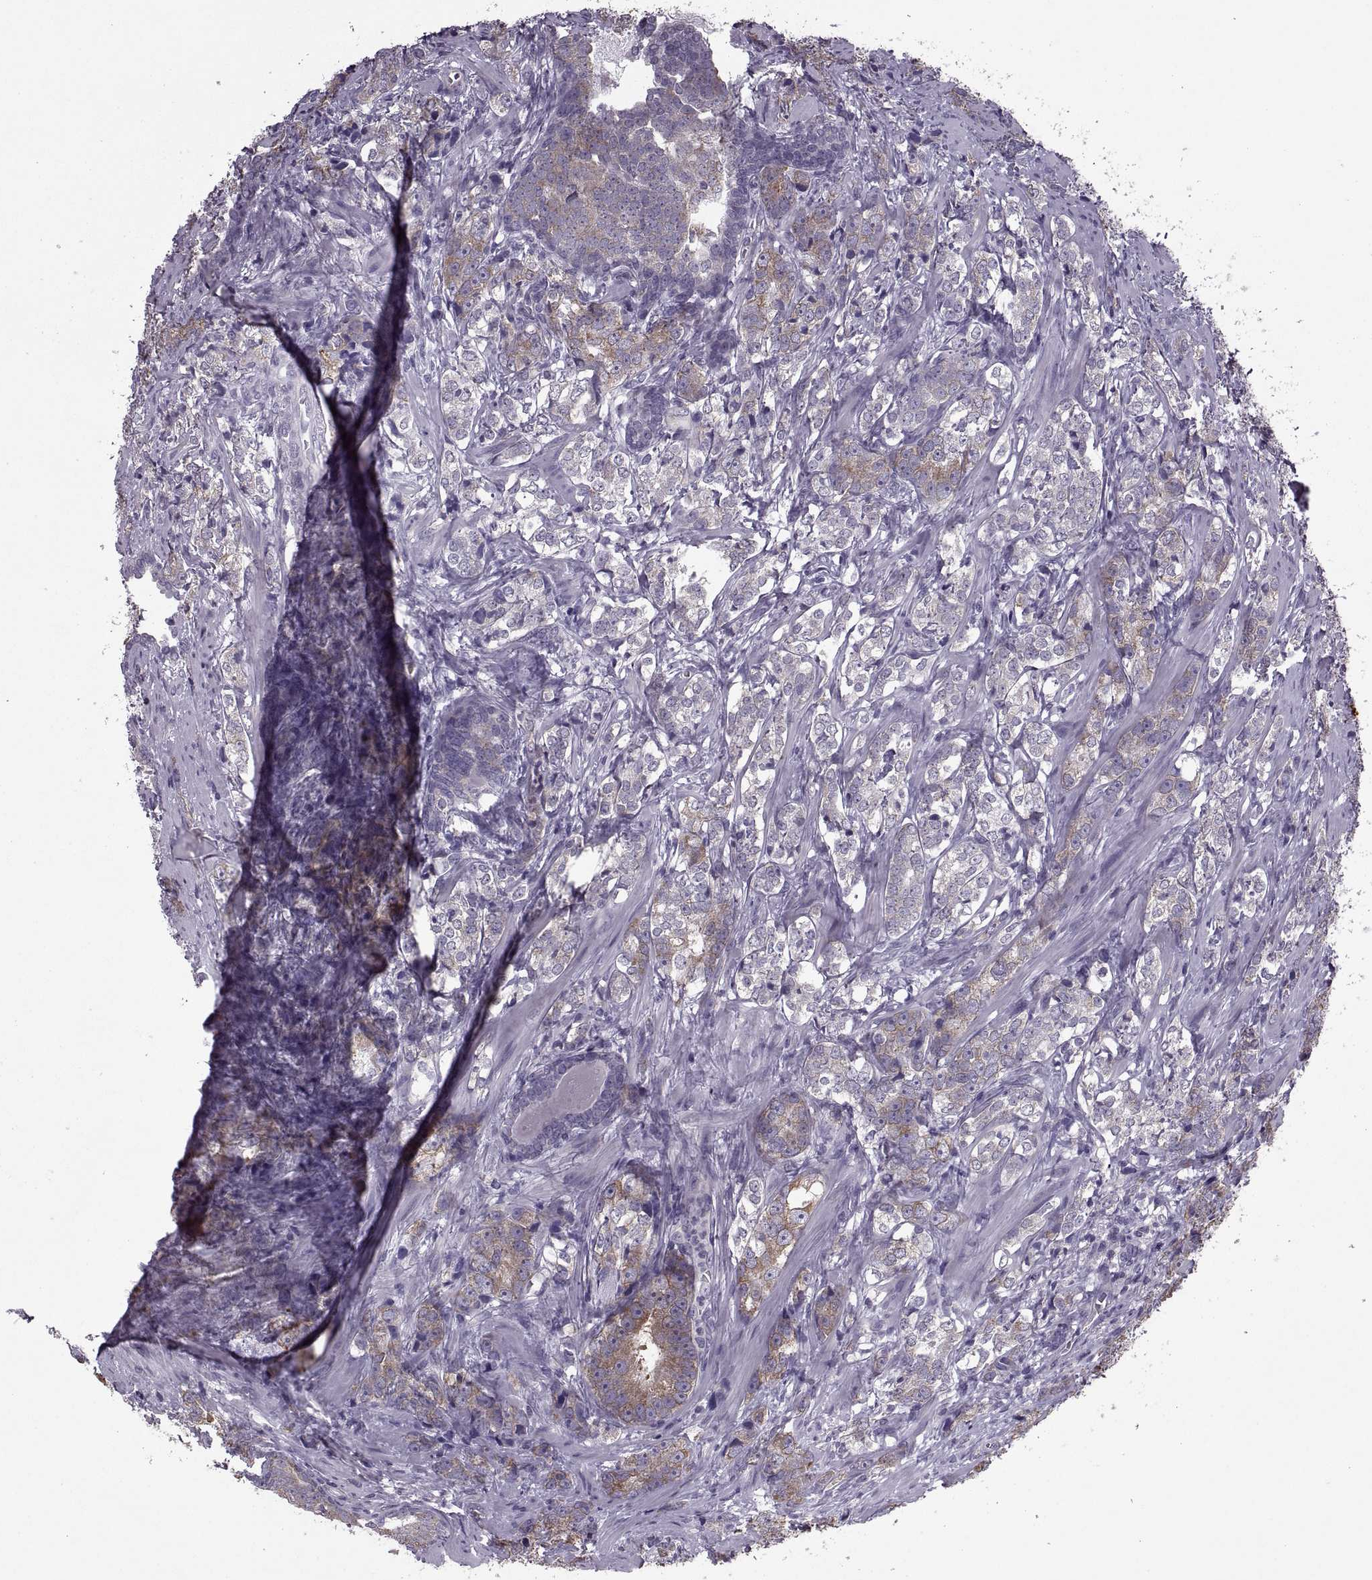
{"staining": {"intensity": "moderate", "quantity": "<25%", "location": "cytoplasmic/membranous"}, "tissue": "prostate cancer", "cell_type": "Tumor cells", "image_type": "cancer", "snomed": [{"axis": "morphology", "description": "Adenocarcinoma, NOS"}, {"axis": "topography", "description": "Prostate and seminal vesicle, NOS"}], "caption": "A low amount of moderate cytoplasmic/membranous staining is appreciated in approximately <25% of tumor cells in adenocarcinoma (prostate) tissue.", "gene": "PABPC1", "patient": {"sex": "male", "age": 63}}